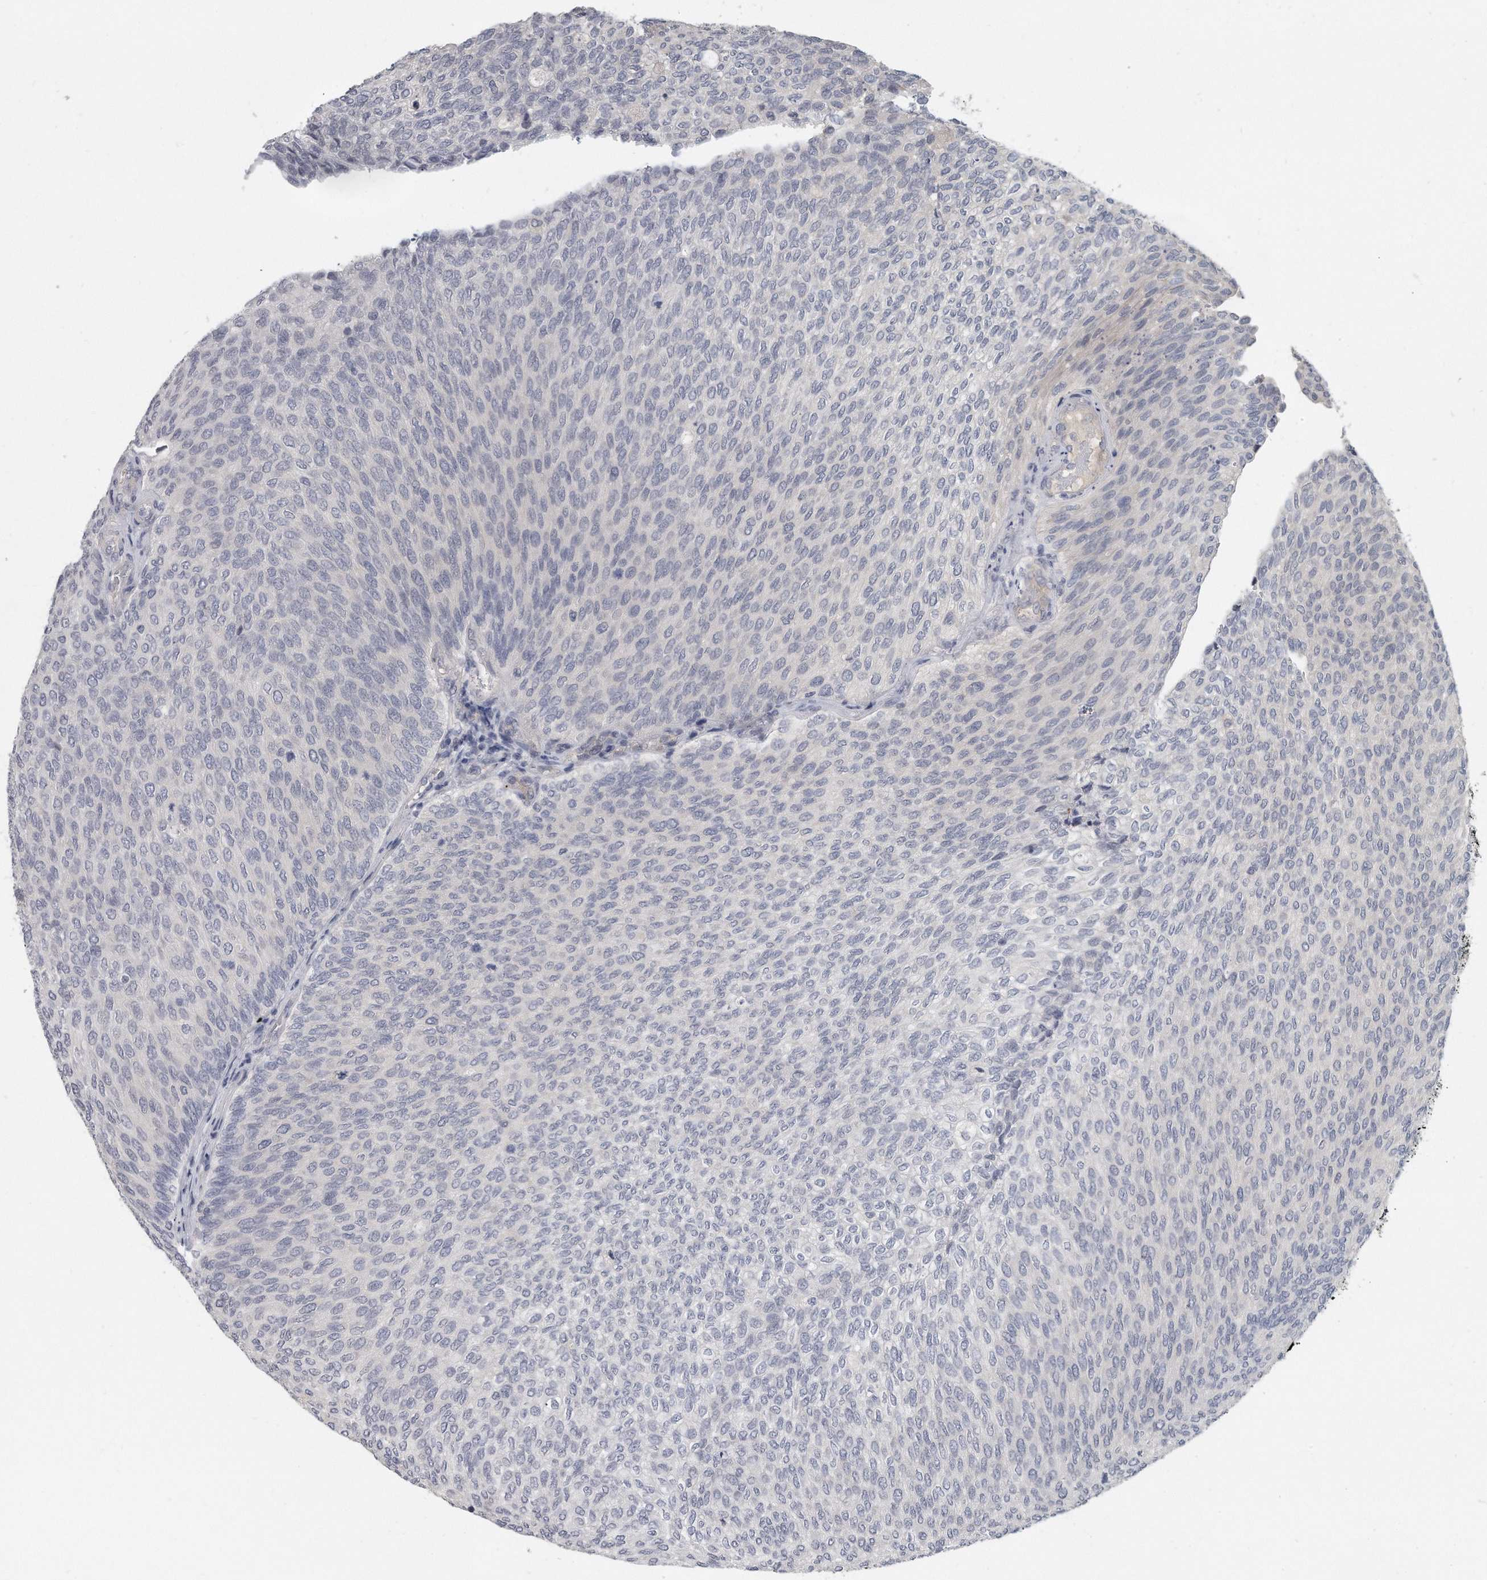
{"staining": {"intensity": "negative", "quantity": "none", "location": "none"}, "tissue": "urothelial cancer", "cell_type": "Tumor cells", "image_type": "cancer", "snomed": [{"axis": "morphology", "description": "Urothelial carcinoma, Low grade"}, {"axis": "topography", "description": "Urinary bladder"}], "caption": "Protein analysis of low-grade urothelial carcinoma shows no significant staining in tumor cells.", "gene": "KLHL7", "patient": {"sex": "female", "age": 79}}